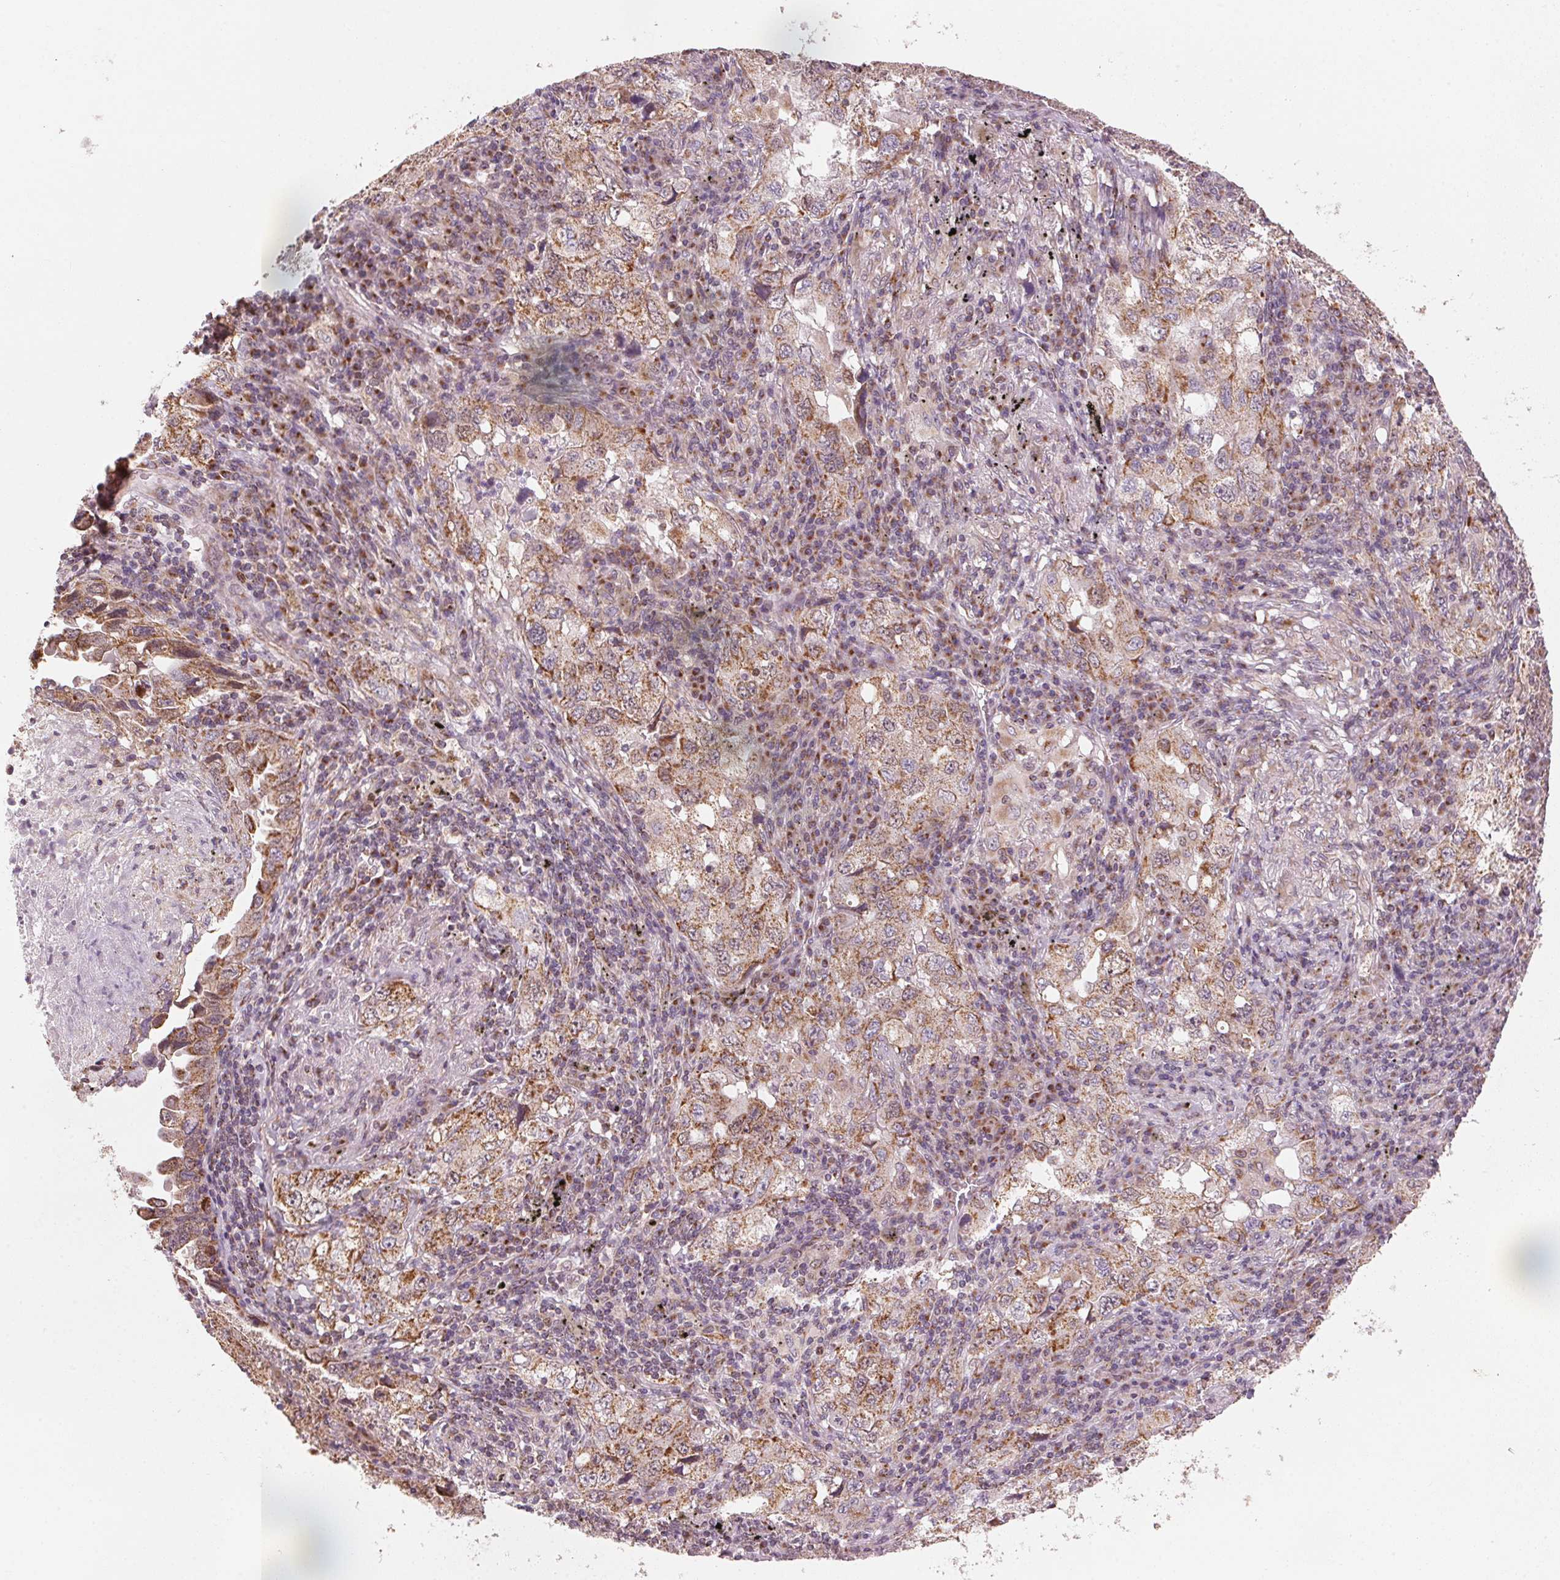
{"staining": {"intensity": "moderate", "quantity": ">75%", "location": "cytoplasmic/membranous"}, "tissue": "lung cancer", "cell_type": "Tumor cells", "image_type": "cancer", "snomed": [{"axis": "morphology", "description": "Adenocarcinoma, NOS"}, {"axis": "topography", "description": "Lung"}], "caption": "Protein analysis of lung adenocarcinoma tissue reveals moderate cytoplasmic/membranous positivity in approximately >75% of tumor cells. (brown staining indicates protein expression, while blue staining denotes nuclei).", "gene": "TOMM70", "patient": {"sex": "female", "age": 57}}